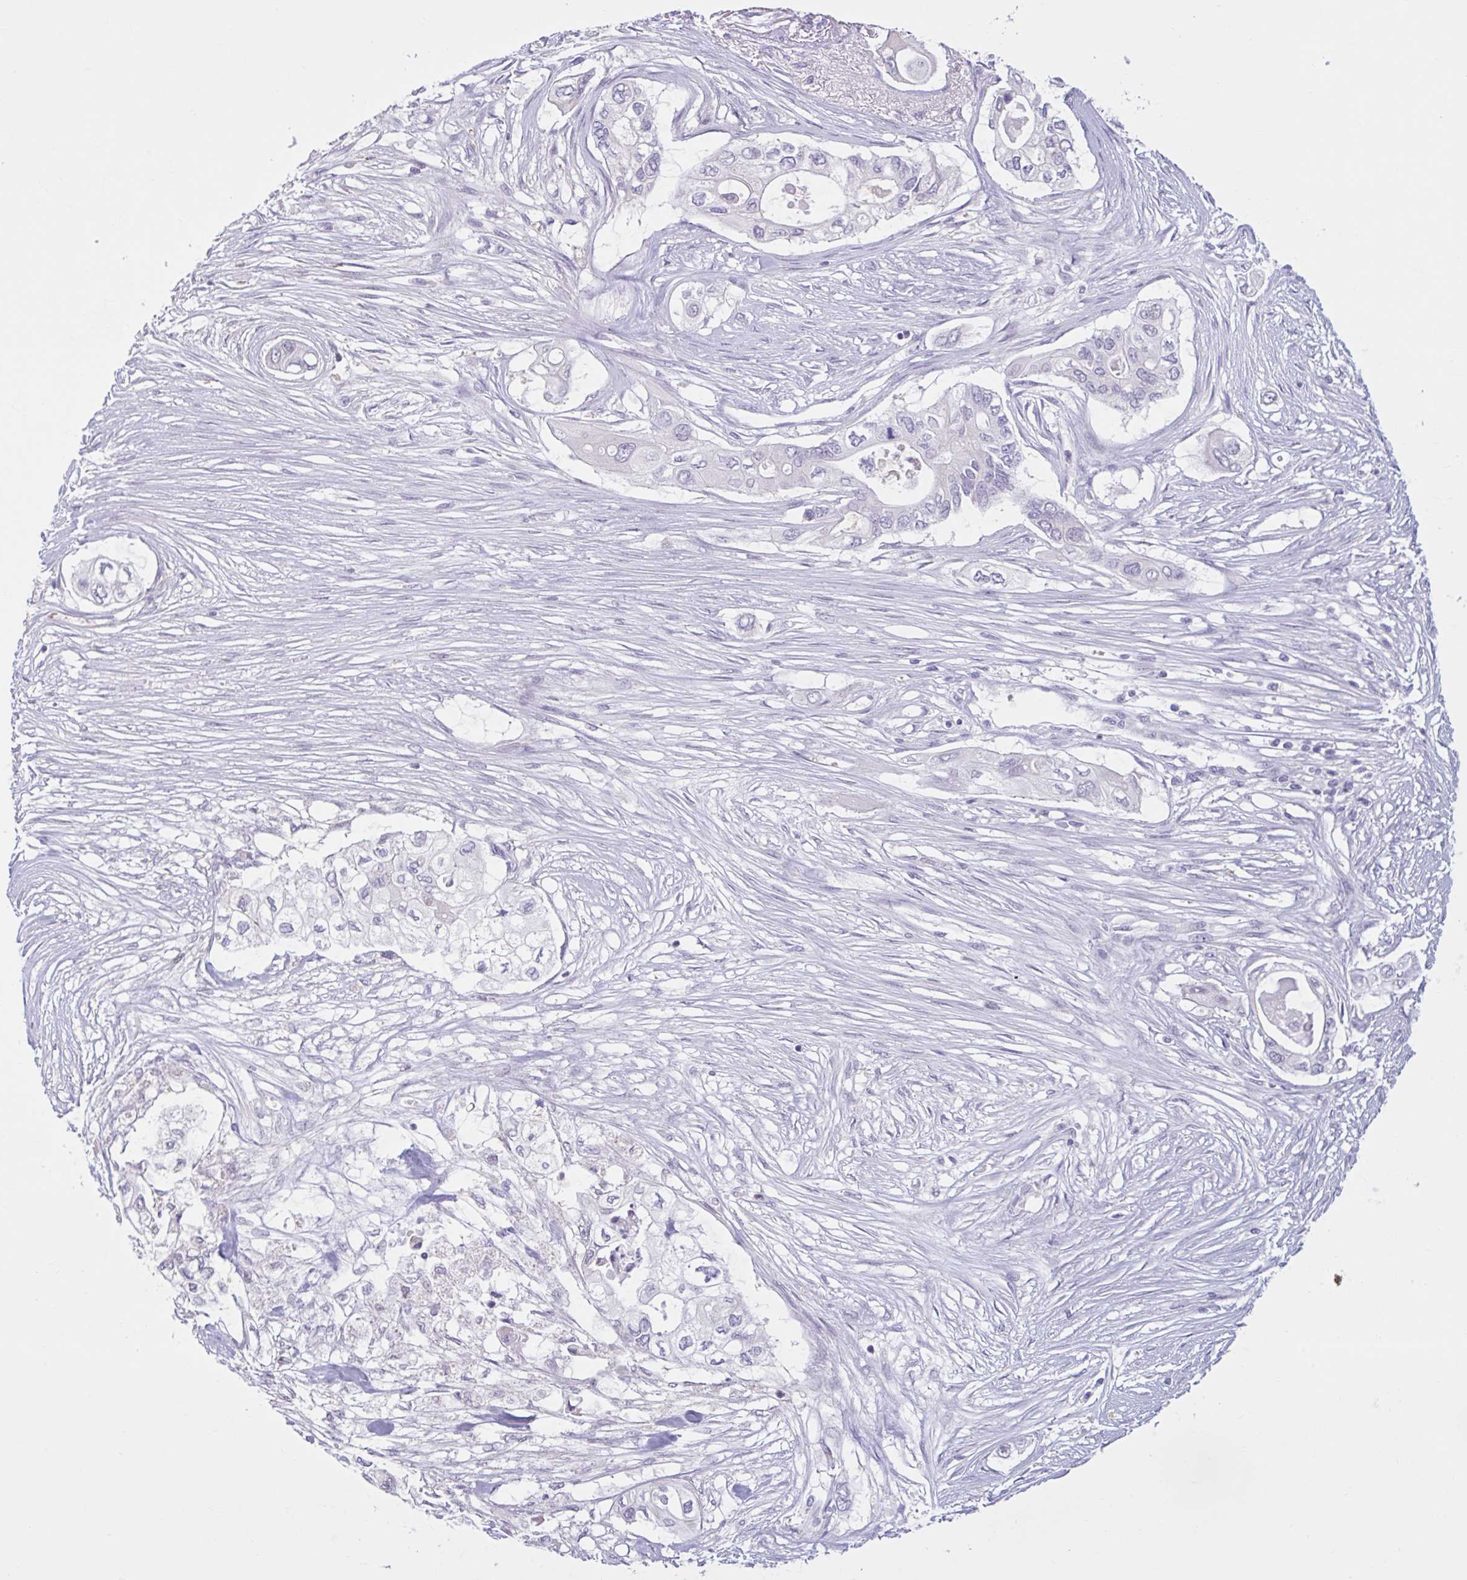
{"staining": {"intensity": "negative", "quantity": "none", "location": "none"}, "tissue": "pancreatic cancer", "cell_type": "Tumor cells", "image_type": "cancer", "snomed": [{"axis": "morphology", "description": "Adenocarcinoma, NOS"}, {"axis": "topography", "description": "Pancreas"}], "caption": "Human pancreatic cancer (adenocarcinoma) stained for a protein using IHC demonstrates no staining in tumor cells.", "gene": "CDH19", "patient": {"sex": "female", "age": 63}}